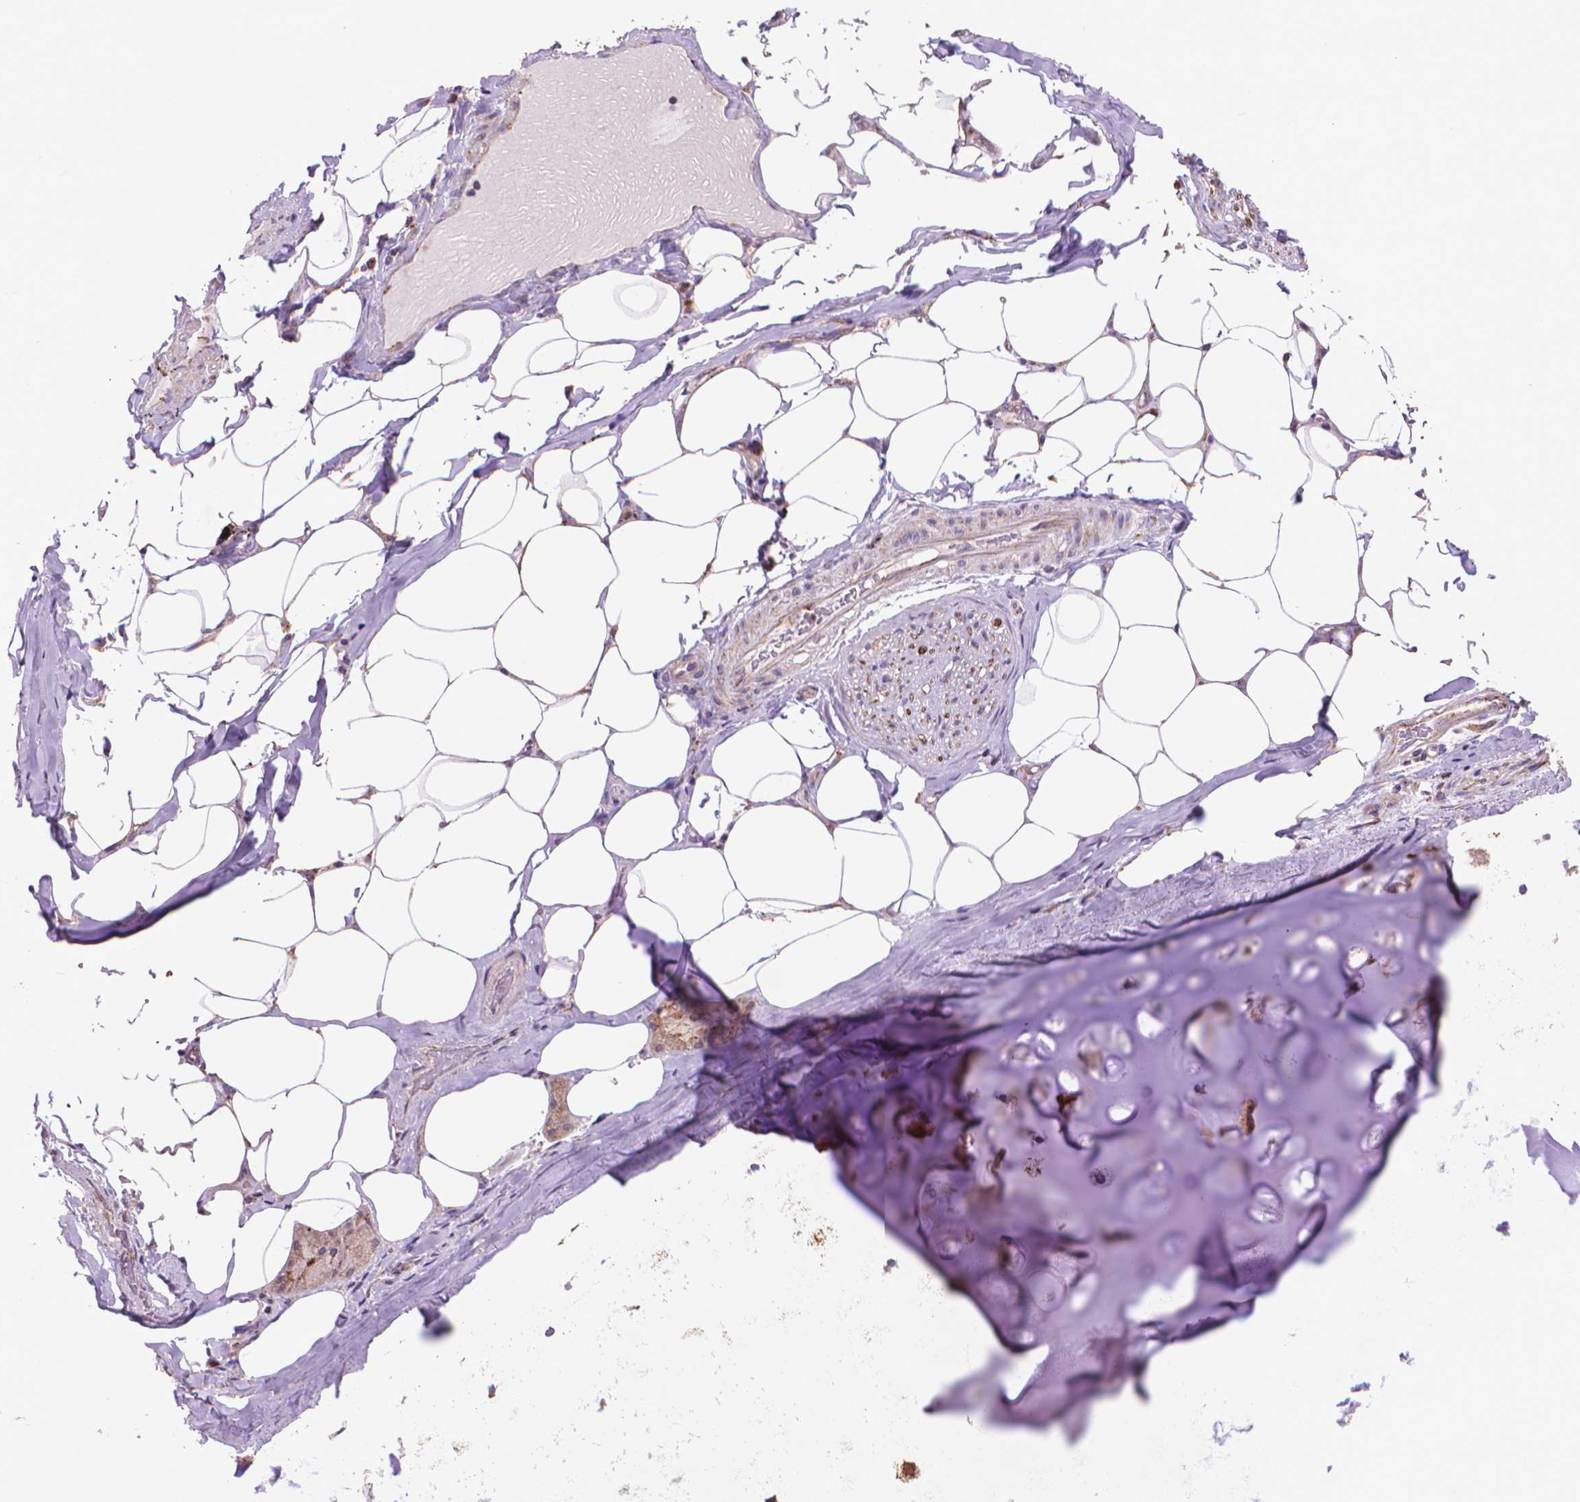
{"staining": {"intensity": "moderate", "quantity": ">75%", "location": "cytoplasmic/membranous"}, "tissue": "adipose tissue", "cell_type": "Adipocytes", "image_type": "normal", "snomed": [{"axis": "morphology", "description": "Normal tissue, NOS"}, {"axis": "topography", "description": "Bronchus"}, {"axis": "topography", "description": "Lung"}], "caption": "High-magnification brightfield microscopy of benign adipose tissue stained with DAB (3,3'-diaminobenzidine) (brown) and counterstained with hematoxylin (blue). adipocytes exhibit moderate cytoplasmic/membranous positivity is identified in approximately>75% of cells.", "gene": "GLB1", "patient": {"sex": "female", "age": 57}}